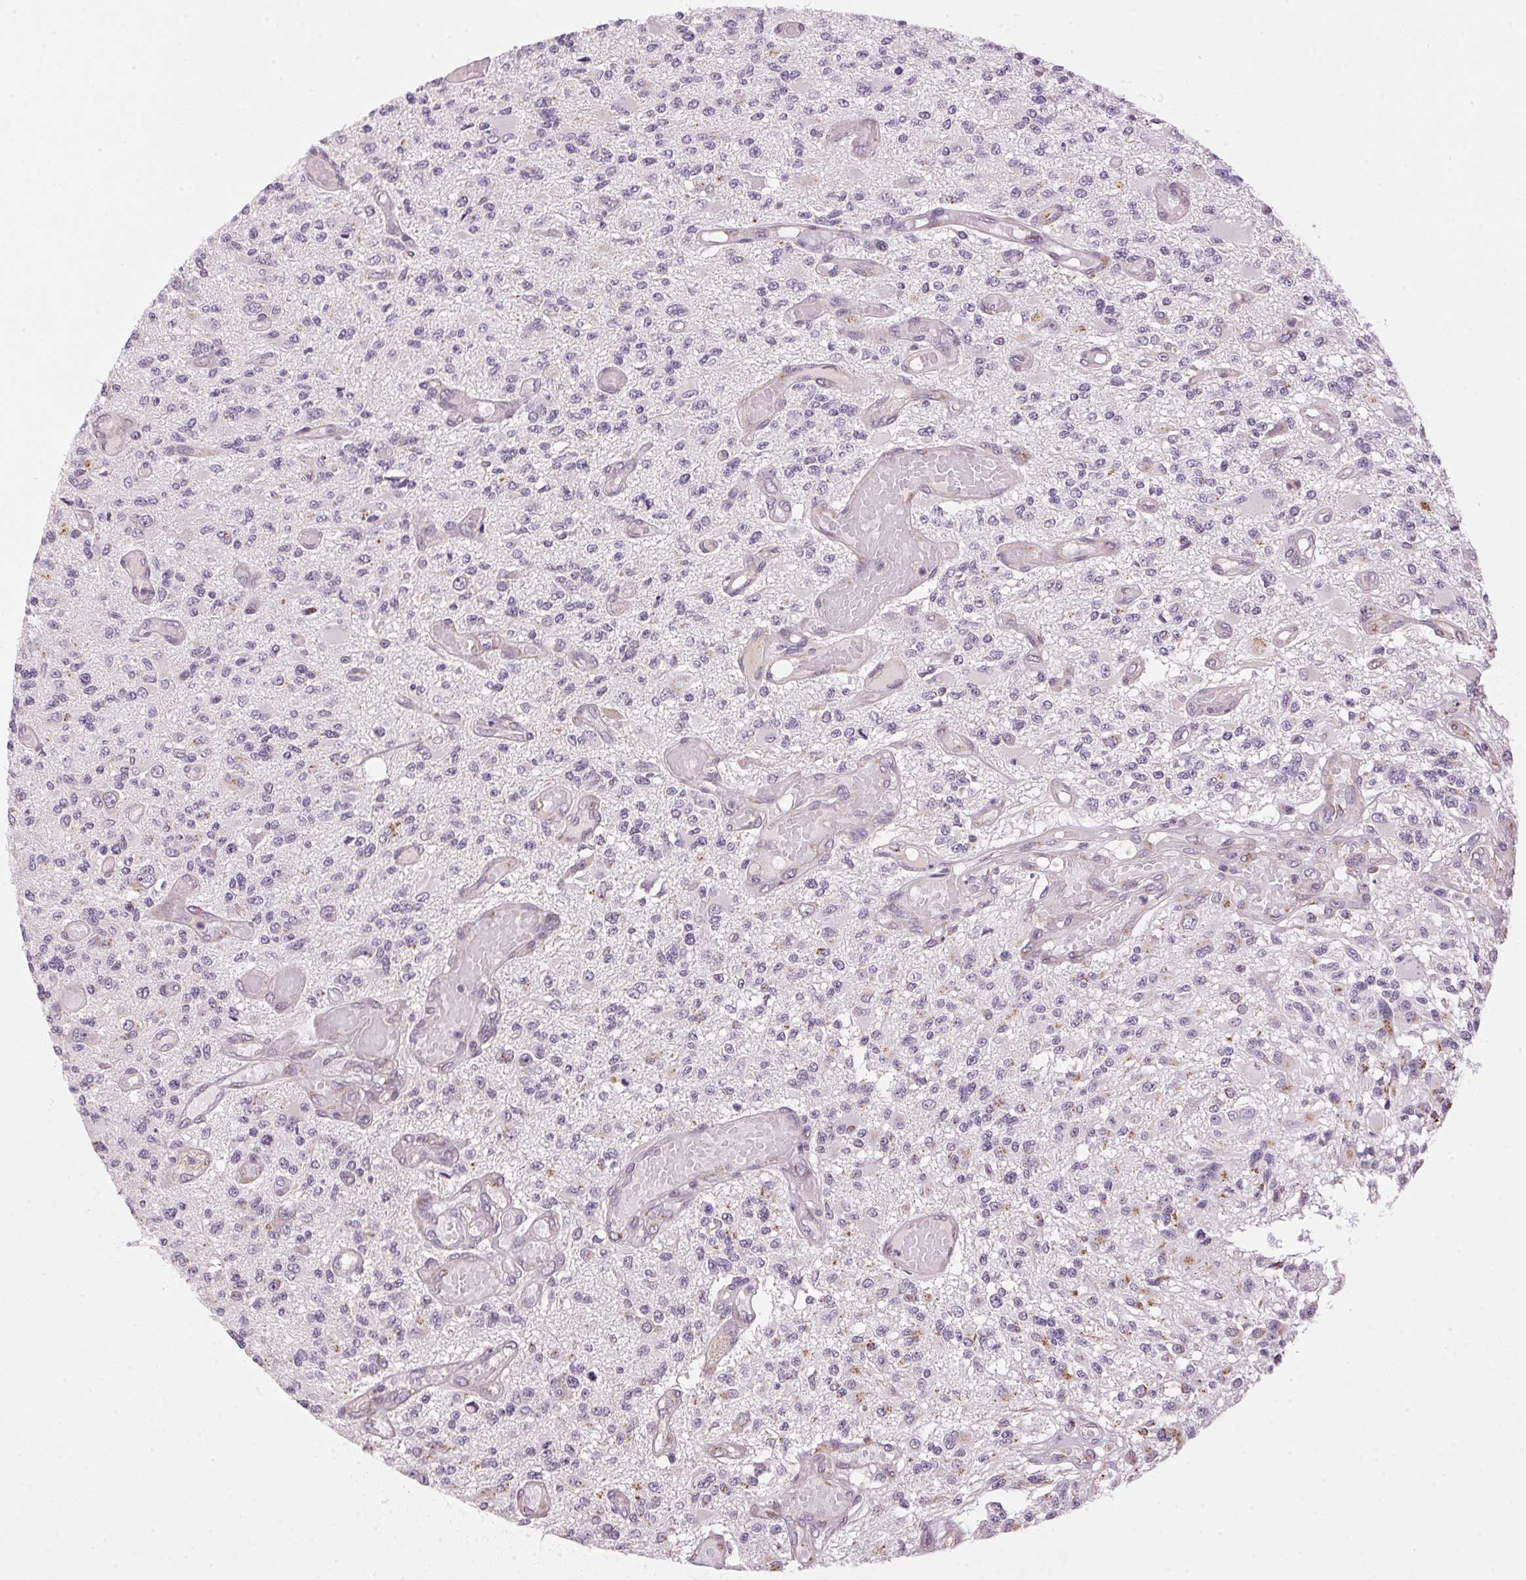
{"staining": {"intensity": "negative", "quantity": "none", "location": "none"}, "tissue": "glioma", "cell_type": "Tumor cells", "image_type": "cancer", "snomed": [{"axis": "morphology", "description": "Glioma, malignant, High grade"}, {"axis": "topography", "description": "Brain"}], "caption": "This is a histopathology image of immunohistochemistry (IHC) staining of glioma, which shows no staining in tumor cells.", "gene": "GOLPH3", "patient": {"sex": "female", "age": 63}}